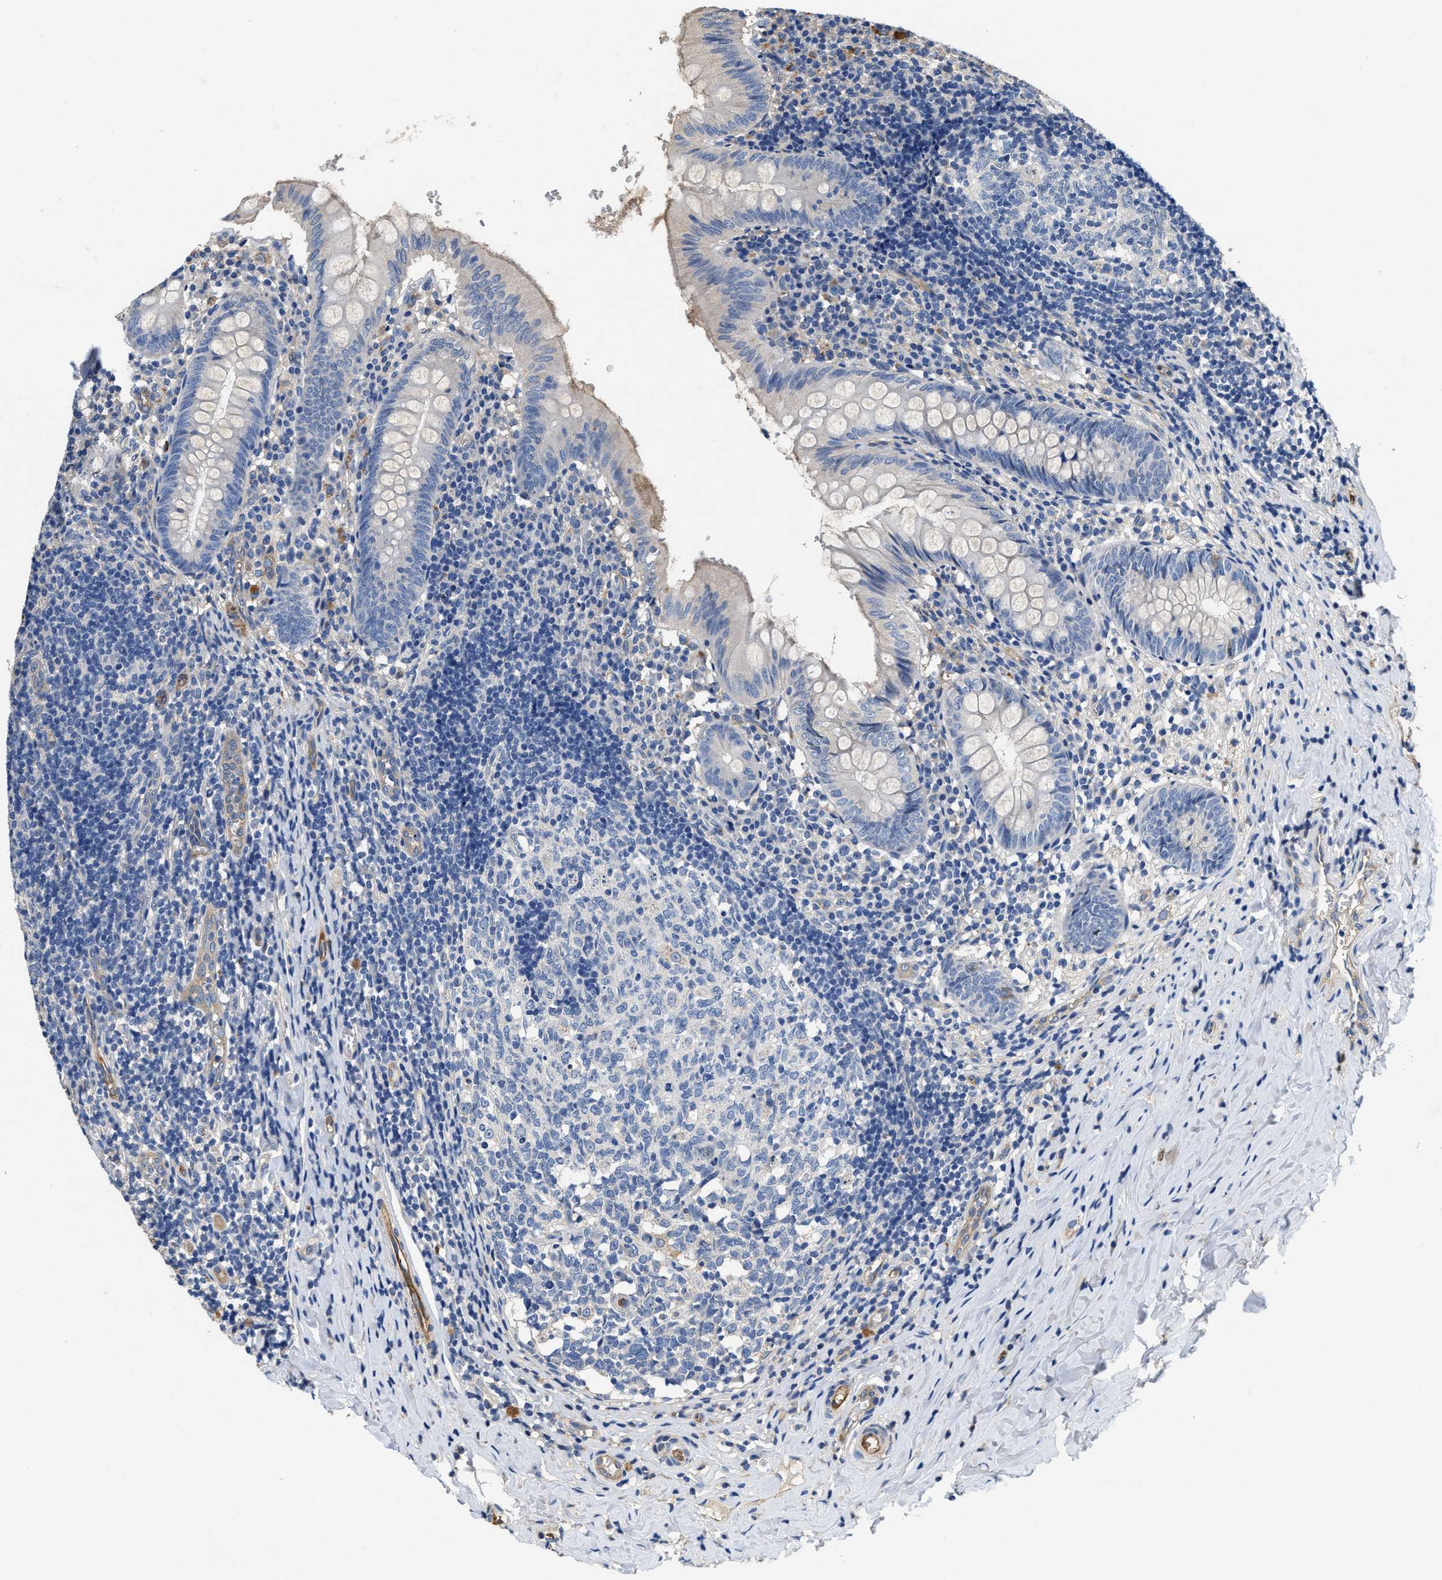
{"staining": {"intensity": "negative", "quantity": "none", "location": "none"}, "tissue": "appendix", "cell_type": "Glandular cells", "image_type": "normal", "snomed": [{"axis": "morphology", "description": "Normal tissue, NOS"}, {"axis": "topography", "description": "Appendix"}], "caption": "IHC image of unremarkable appendix stained for a protein (brown), which exhibits no expression in glandular cells.", "gene": "PEG10", "patient": {"sex": "male", "age": 8}}